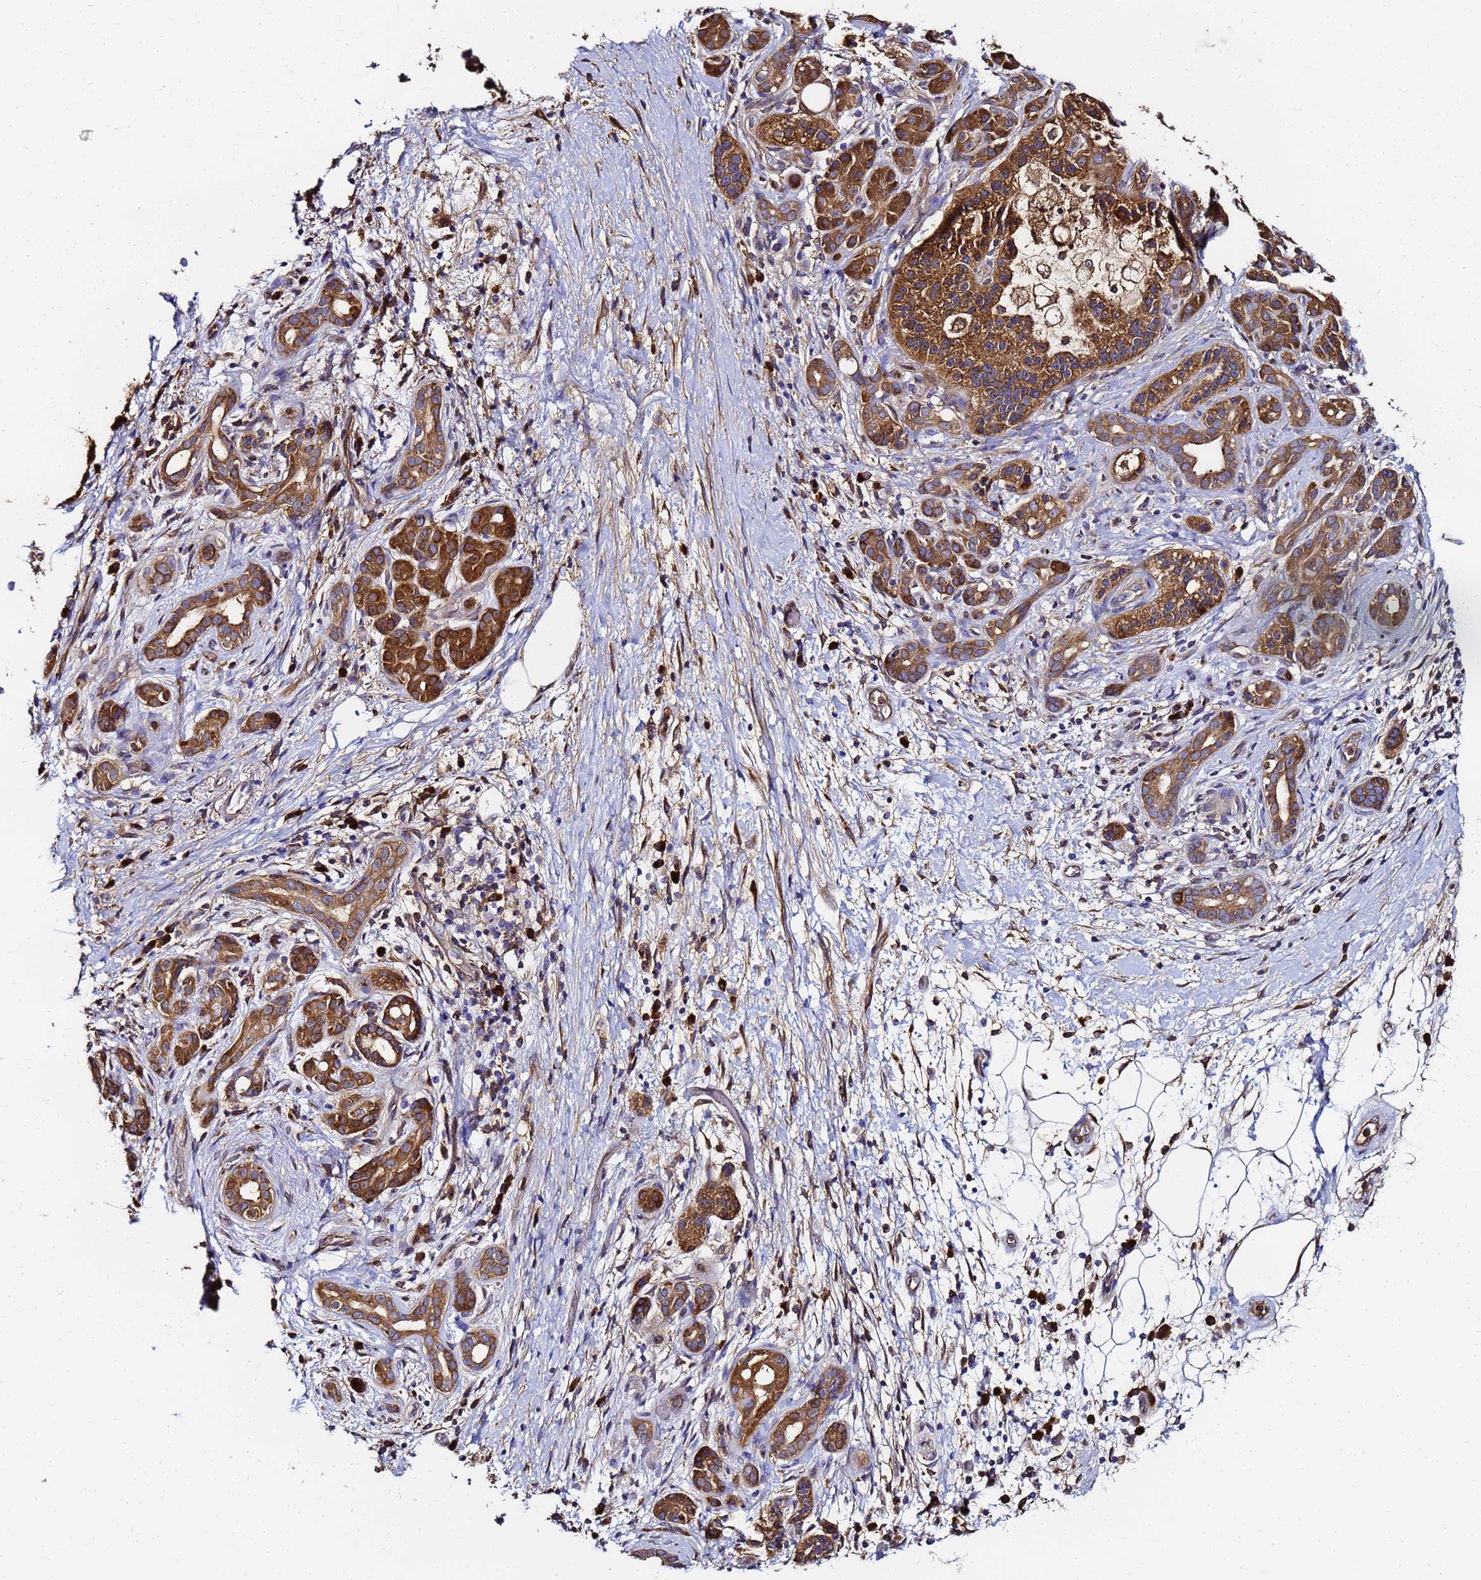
{"staining": {"intensity": "moderate", "quantity": ">75%", "location": "cytoplasmic/membranous"}, "tissue": "pancreatic cancer", "cell_type": "Tumor cells", "image_type": "cancer", "snomed": [{"axis": "morphology", "description": "Adenocarcinoma, NOS"}, {"axis": "topography", "description": "Pancreas"}], "caption": "Immunohistochemical staining of pancreatic adenocarcinoma shows medium levels of moderate cytoplasmic/membranous protein expression in approximately >75% of tumor cells.", "gene": "NME1-NME2", "patient": {"sex": "male", "age": 78}}